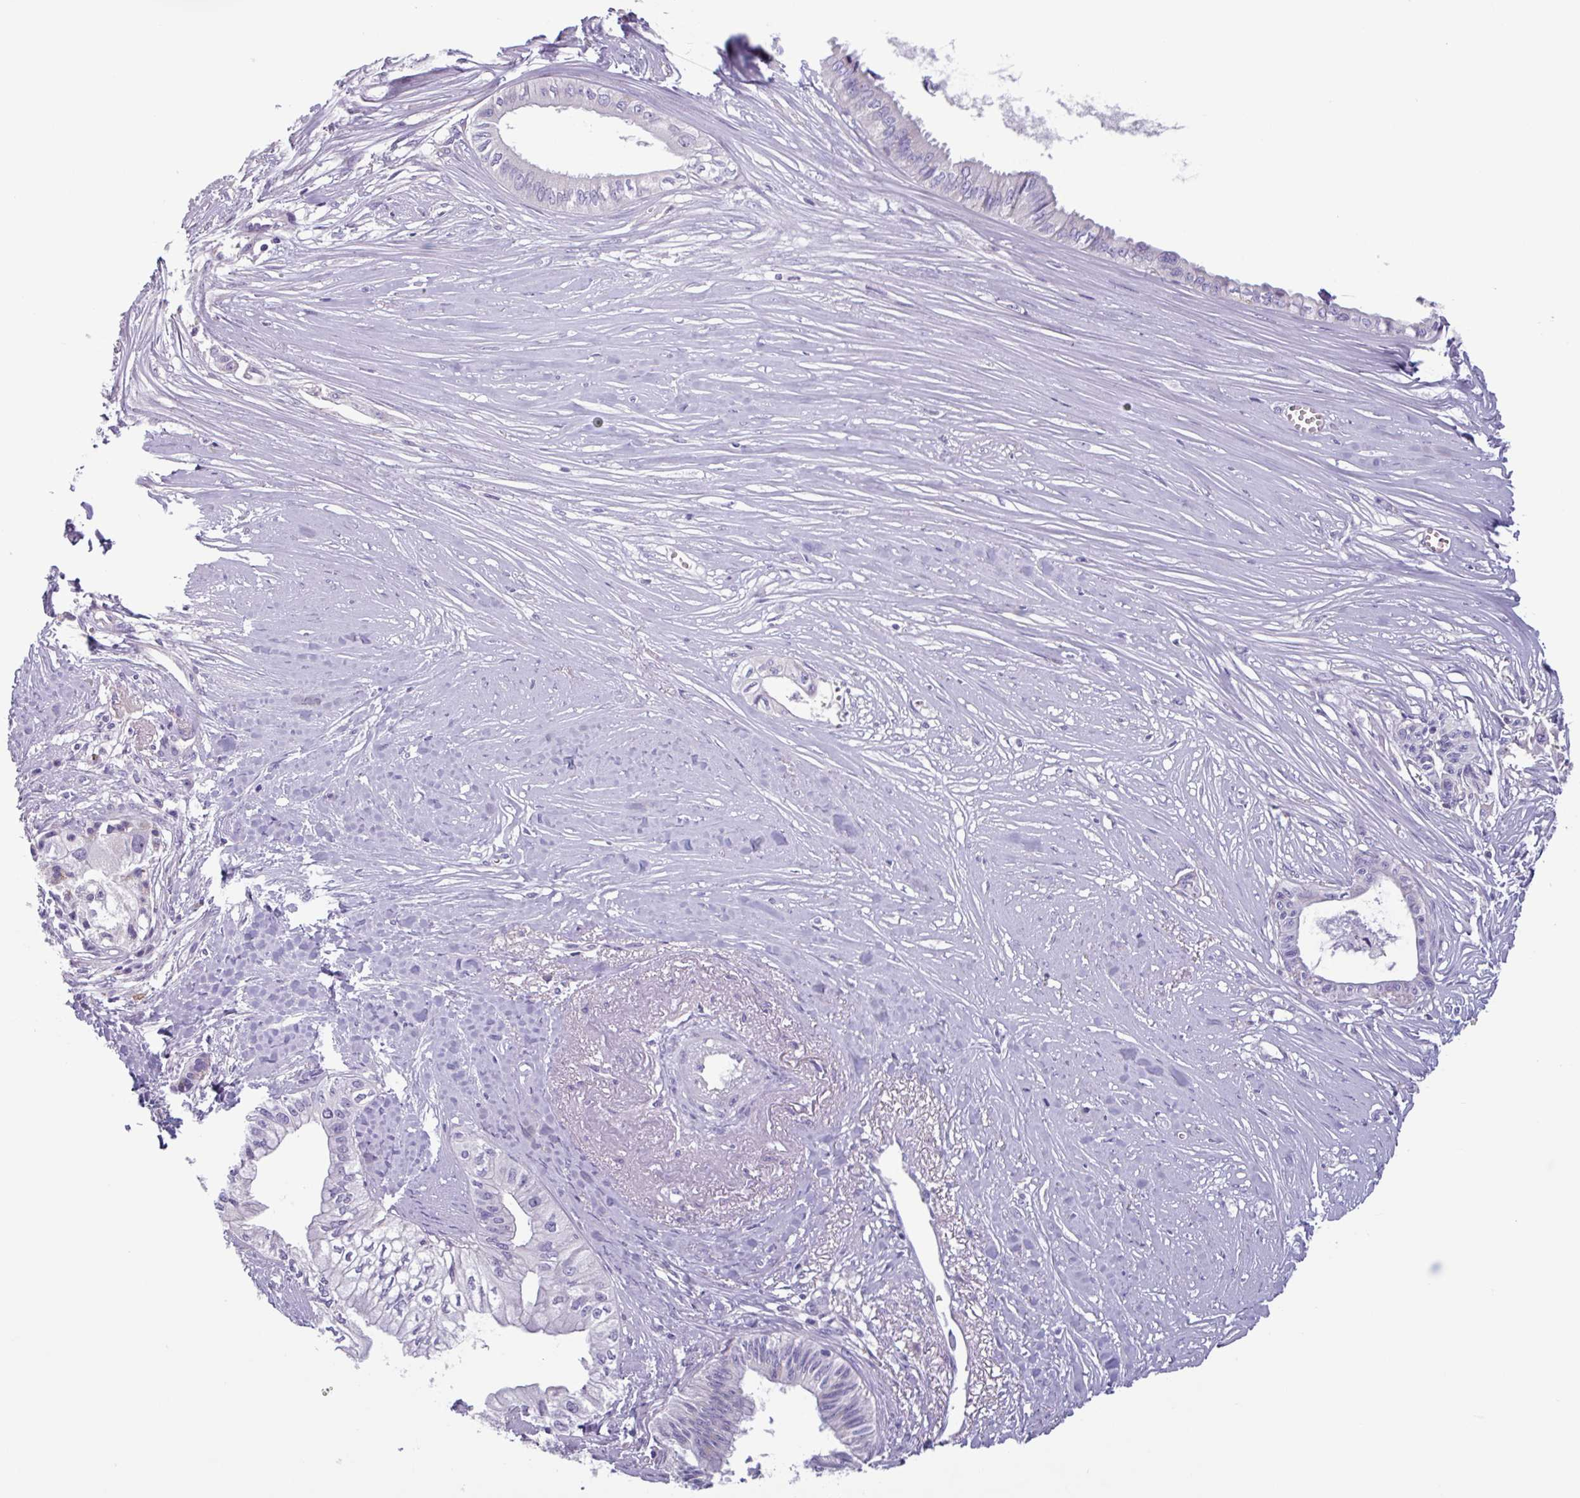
{"staining": {"intensity": "negative", "quantity": "none", "location": "none"}, "tissue": "pancreatic cancer", "cell_type": "Tumor cells", "image_type": "cancer", "snomed": [{"axis": "morphology", "description": "Adenocarcinoma, NOS"}, {"axis": "topography", "description": "Pancreas"}], "caption": "High magnification brightfield microscopy of pancreatic adenocarcinoma stained with DAB (brown) and counterstained with hematoxylin (blue): tumor cells show no significant staining.", "gene": "ADGRE1", "patient": {"sex": "male", "age": 71}}